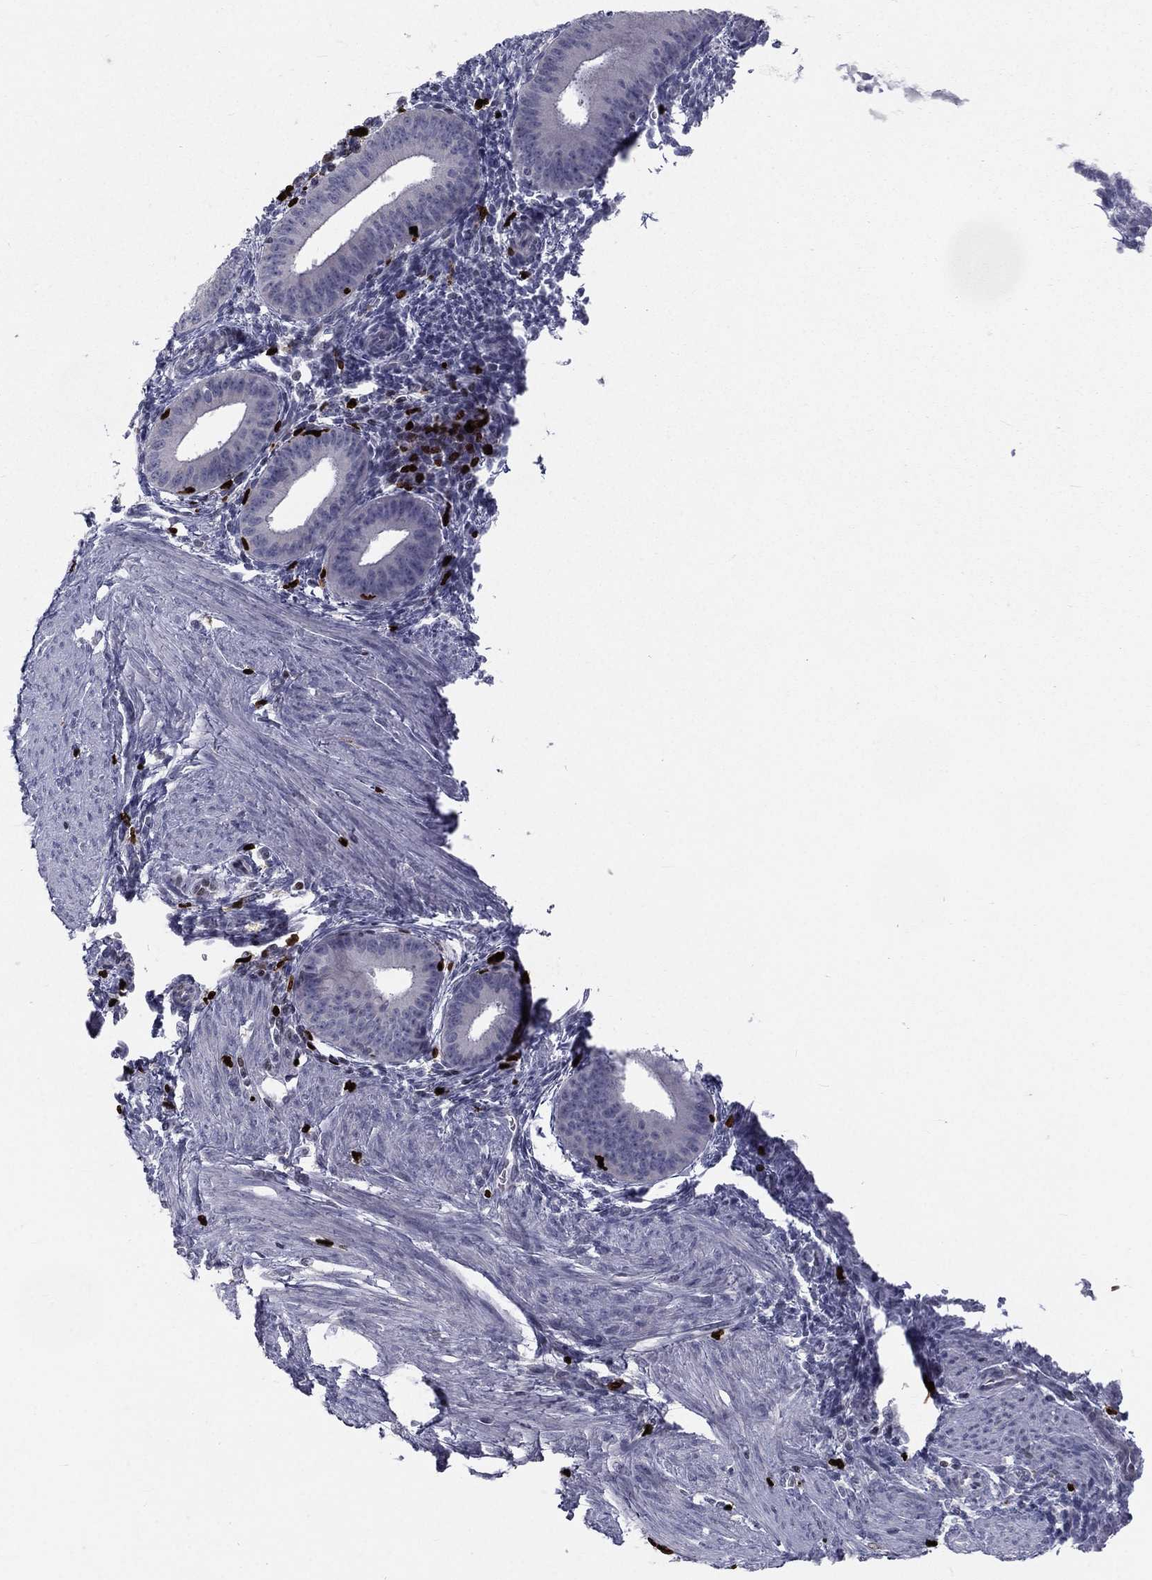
{"staining": {"intensity": "negative", "quantity": "none", "location": "none"}, "tissue": "endometrium", "cell_type": "Cells in endometrial stroma", "image_type": "normal", "snomed": [{"axis": "morphology", "description": "Normal tissue, NOS"}, {"axis": "topography", "description": "Endometrium"}], "caption": "There is no significant staining in cells in endometrial stroma of endometrium. Nuclei are stained in blue.", "gene": "MNDA", "patient": {"sex": "female", "age": 39}}